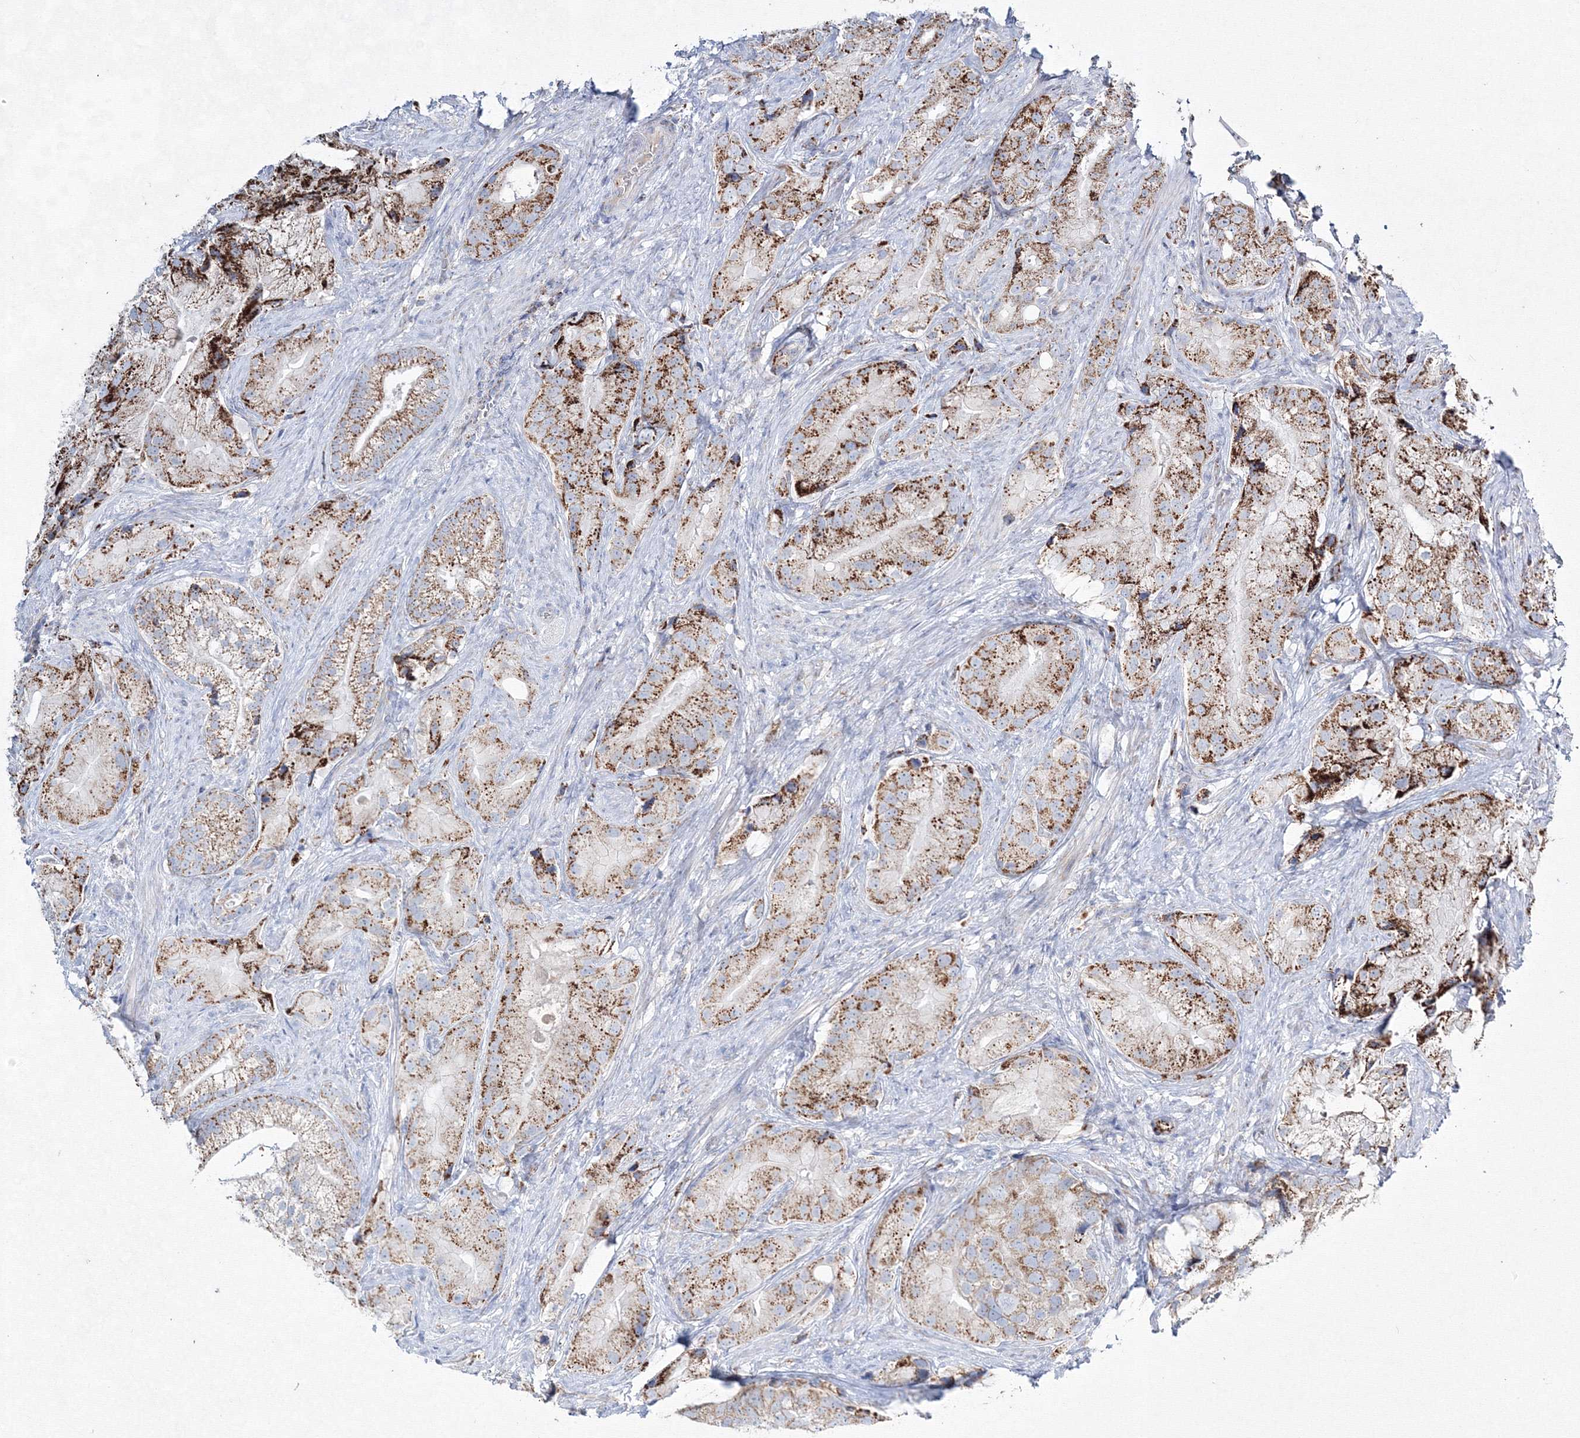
{"staining": {"intensity": "moderate", "quantity": ">75%", "location": "cytoplasmic/membranous"}, "tissue": "prostate cancer", "cell_type": "Tumor cells", "image_type": "cancer", "snomed": [{"axis": "morphology", "description": "Adenocarcinoma, Low grade"}, {"axis": "topography", "description": "Prostate"}], "caption": "Immunohistochemical staining of prostate cancer demonstrates medium levels of moderate cytoplasmic/membranous positivity in about >75% of tumor cells.", "gene": "IGSF9", "patient": {"sex": "male", "age": 71}}